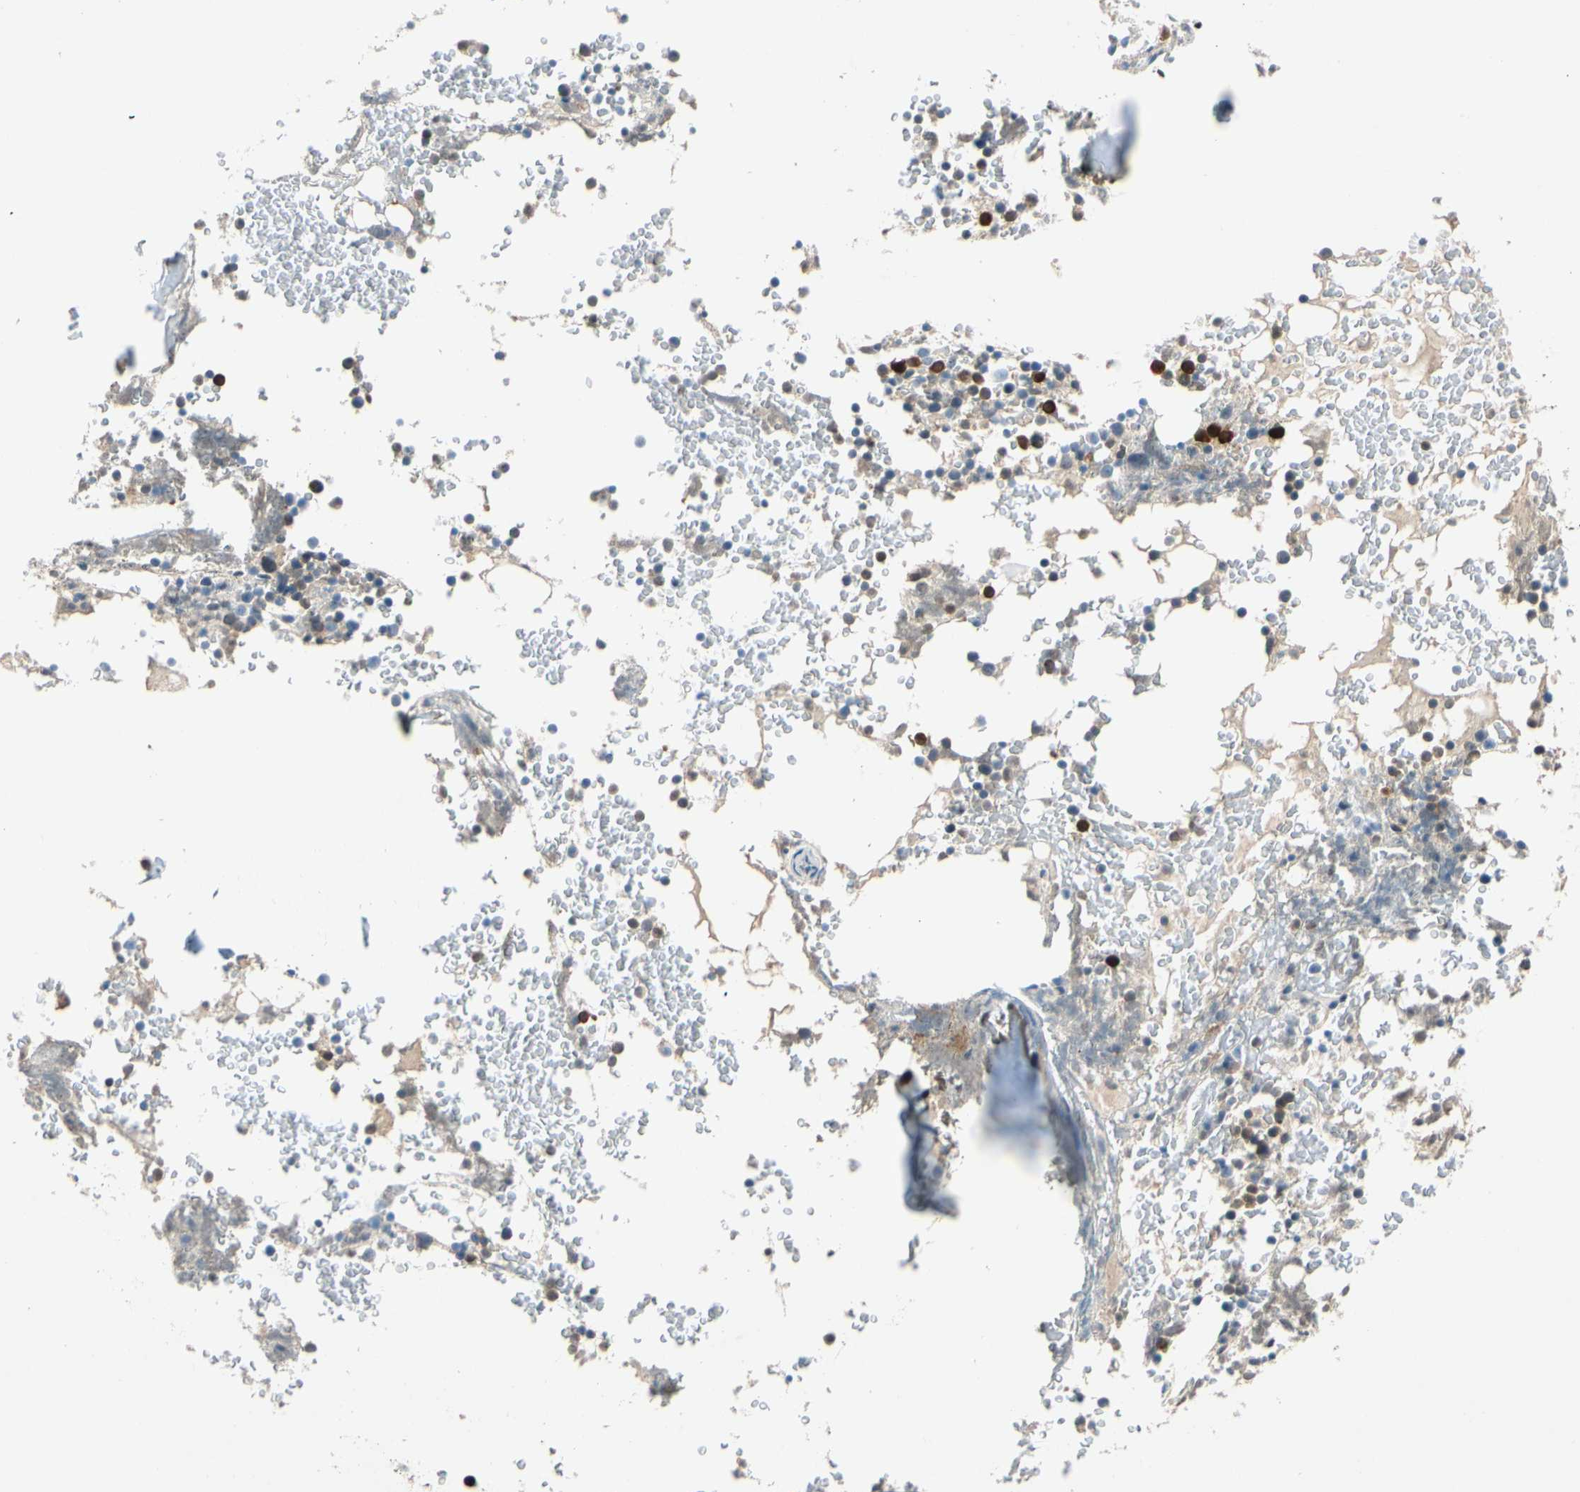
{"staining": {"intensity": "strong", "quantity": "<25%", "location": "cytoplasmic/membranous"}, "tissue": "bone marrow", "cell_type": "Hematopoietic cells", "image_type": "normal", "snomed": [{"axis": "morphology", "description": "Normal tissue, NOS"}, {"axis": "topography", "description": "Bone marrow"}], "caption": "IHC of benign bone marrow shows medium levels of strong cytoplasmic/membranous staining in about <25% of hematopoietic cells. Using DAB (brown) and hematoxylin (blue) stains, captured at high magnification using brightfield microscopy.", "gene": "WIPI1", "patient": {"sex": "female", "age": 66}}